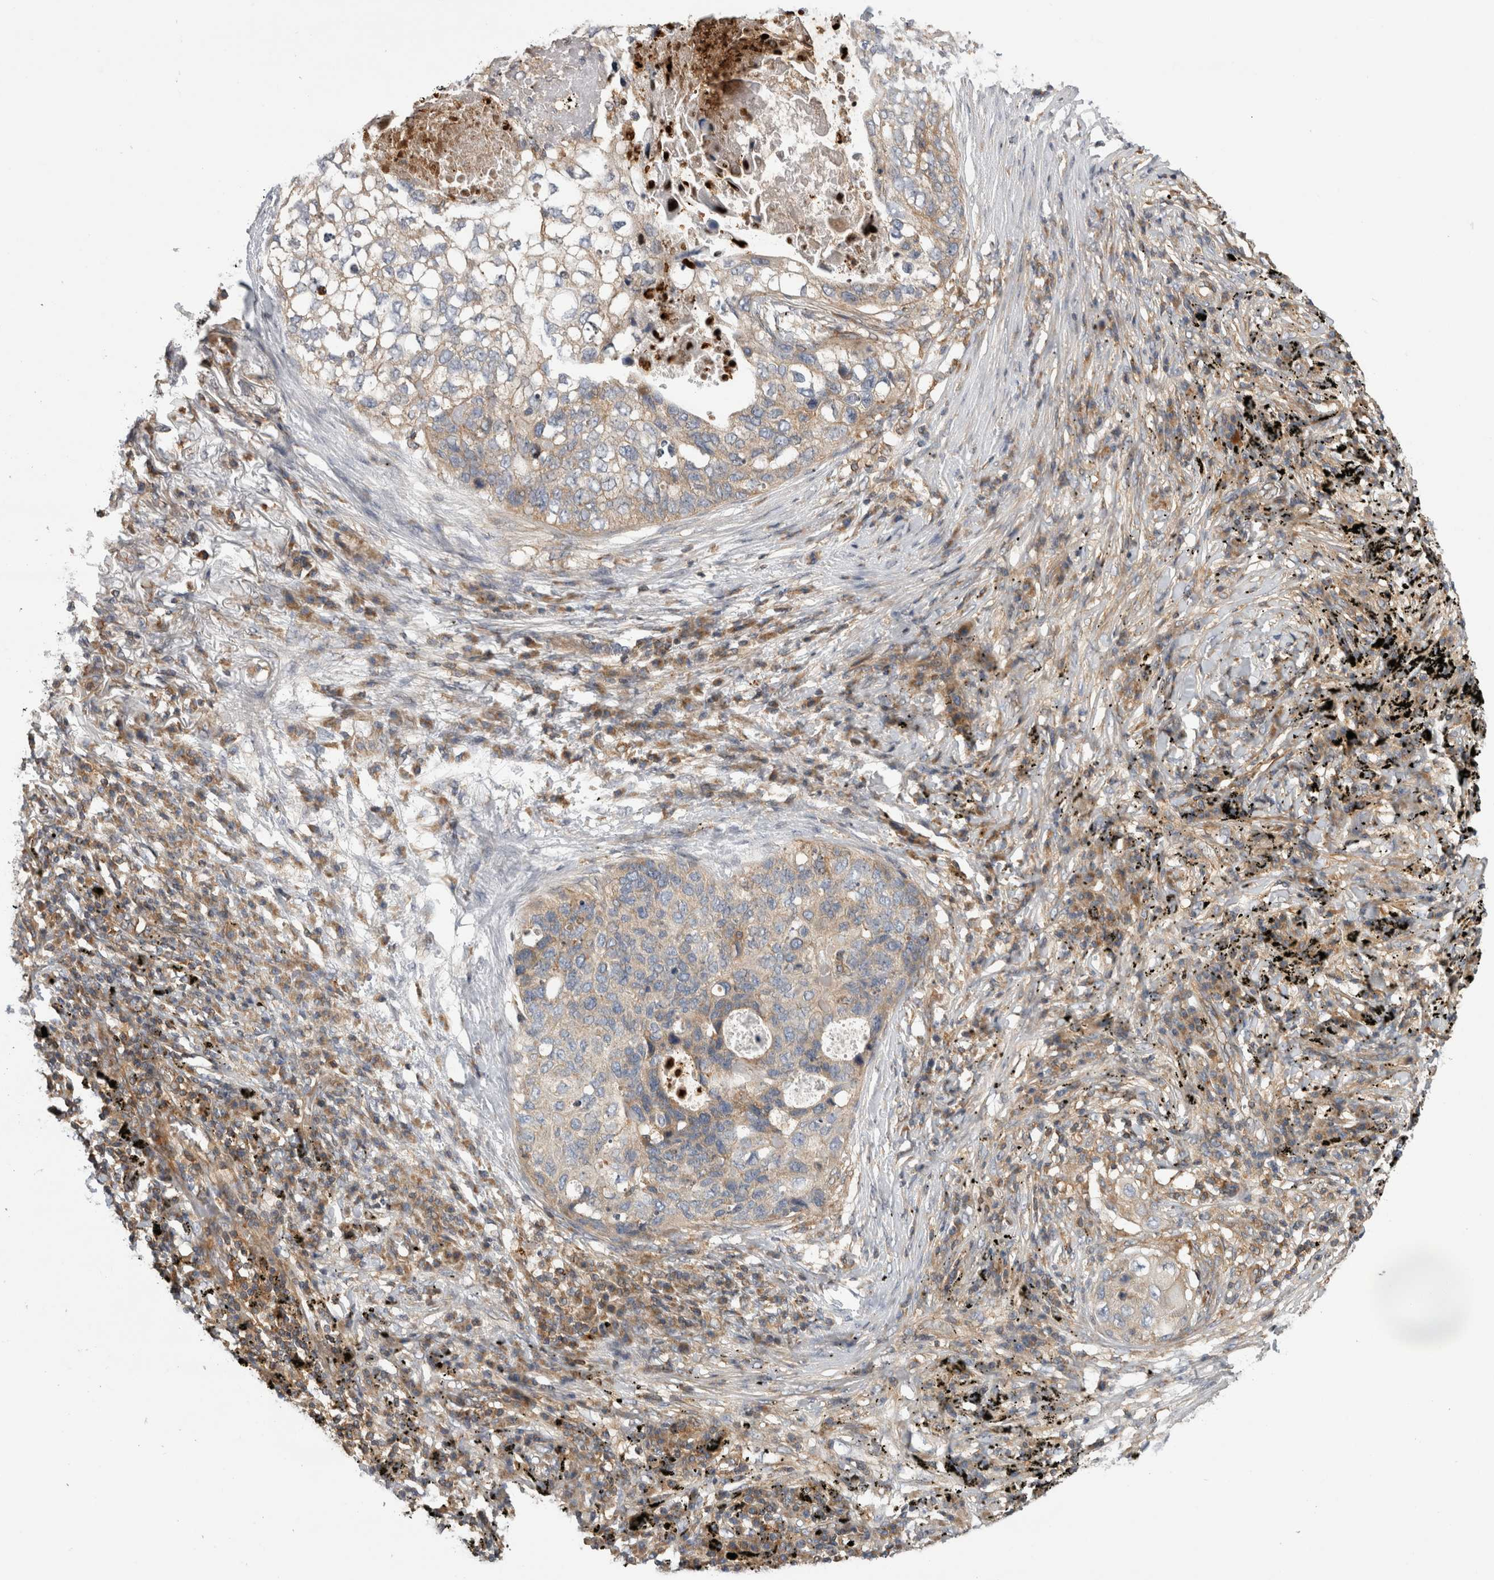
{"staining": {"intensity": "weak", "quantity": ">75%", "location": "cytoplasmic/membranous"}, "tissue": "lung cancer", "cell_type": "Tumor cells", "image_type": "cancer", "snomed": [{"axis": "morphology", "description": "Squamous cell carcinoma, NOS"}, {"axis": "topography", "description": "Lung"}], "caption": "A high-resolution micrograph shows IHC staining of lung squamous cell carcinoma, which displays weak cytoplasmic/membranous expression in approximately >75% of tumor cells.", "gene": "GRIK2", "patient": {"sex": "female", "age": 63}}